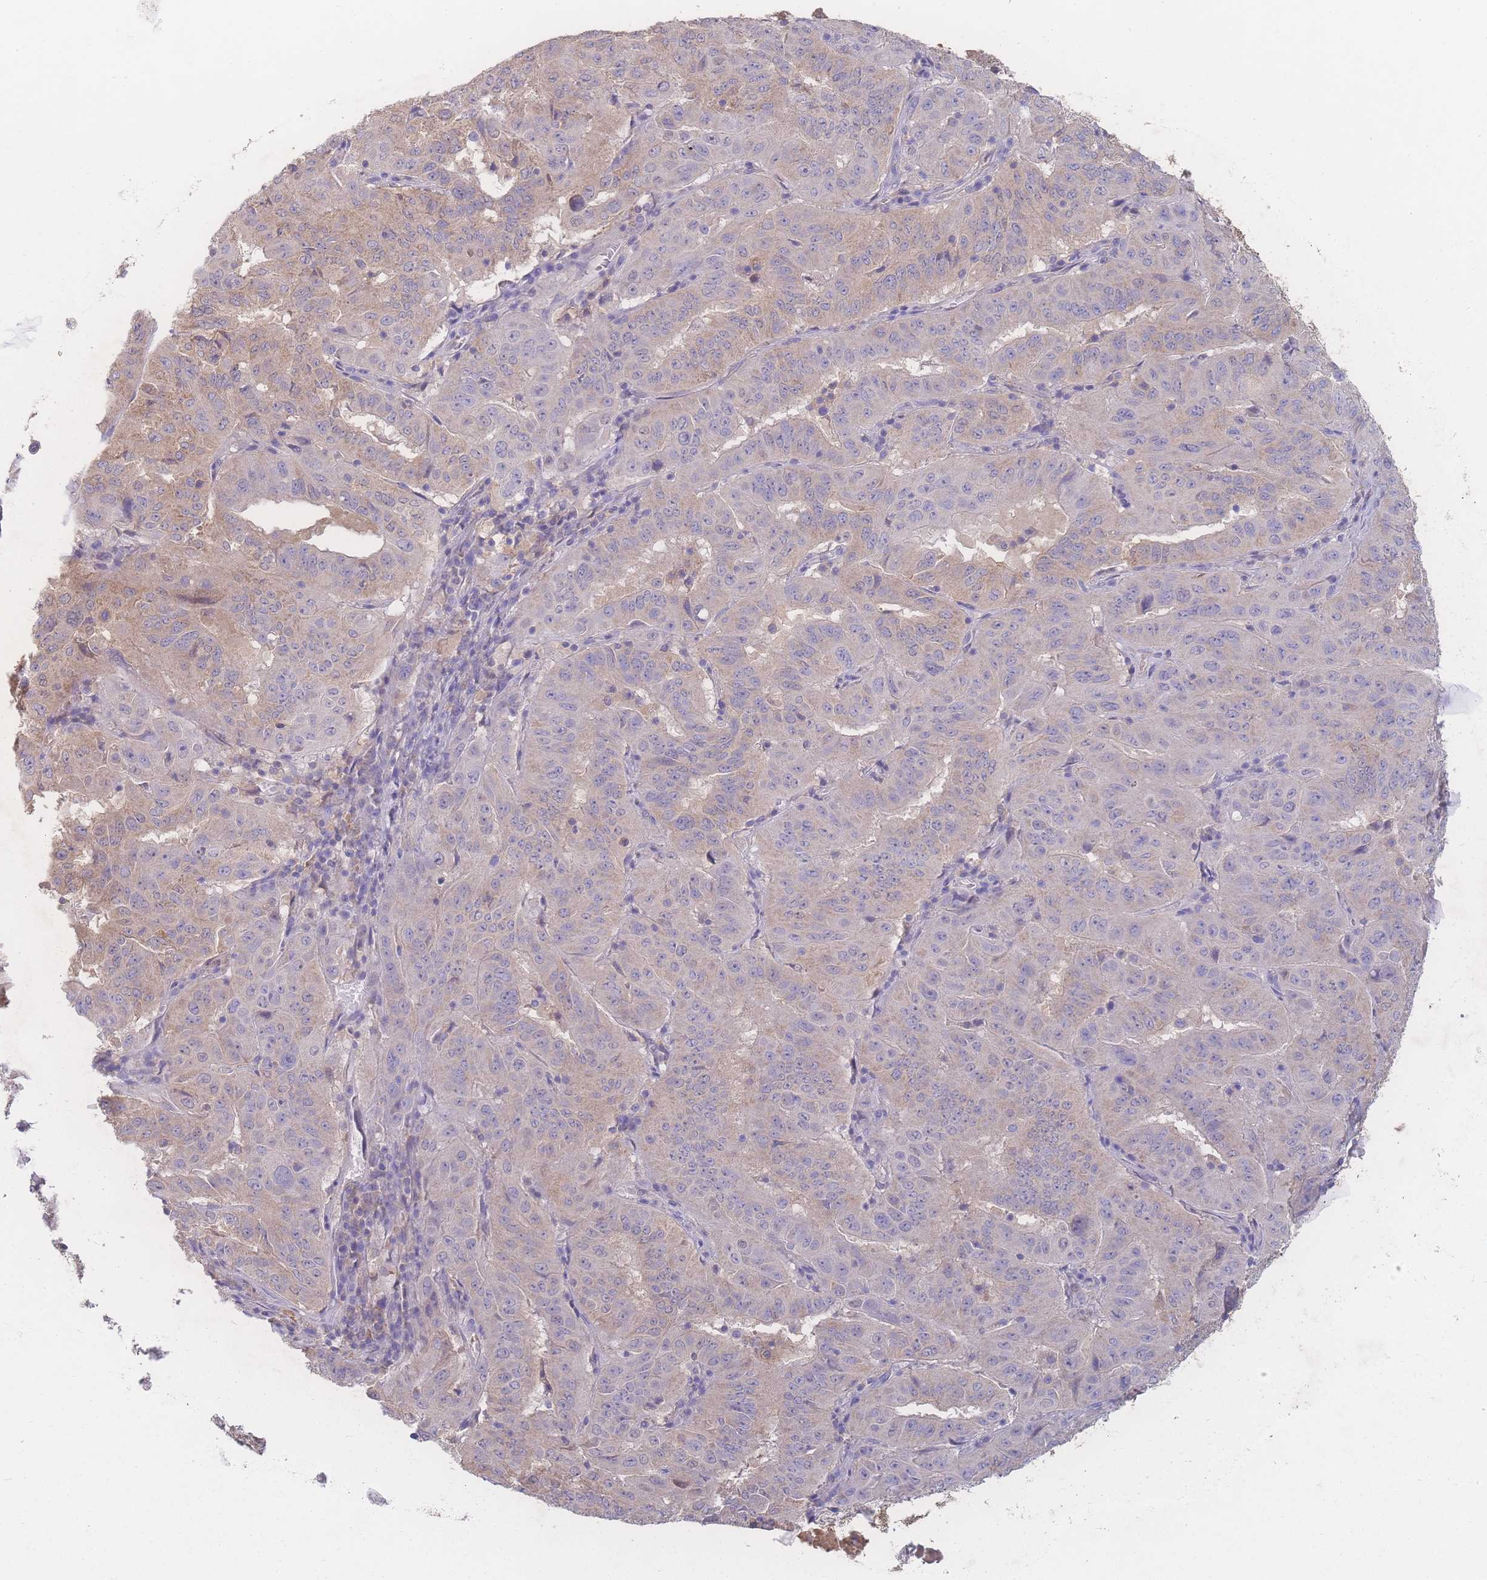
{"staining": {"intensity": "weak", "quantity": "25%-75%", "location": "cytoplasmic/membranous"}, "tissue": "pancreatic cancer", "cell_type": "Tumor cells", "image_type": "cancer", "snomed": [{"axis": "morphology", "description": "Adenocarcinoma, NOS"}, {"axis": "topography", "description": "Pancreas"}], "caption": "This histopathology image demonstrates immunohistochemistry staining of human pancreatic adenocarcinoma, with low weak cytoplasmic/membranous staining in approximately 25%-75% of tumor cells.", "gene": "GIPR", "patient": {"sex": "male", "age": 63}}